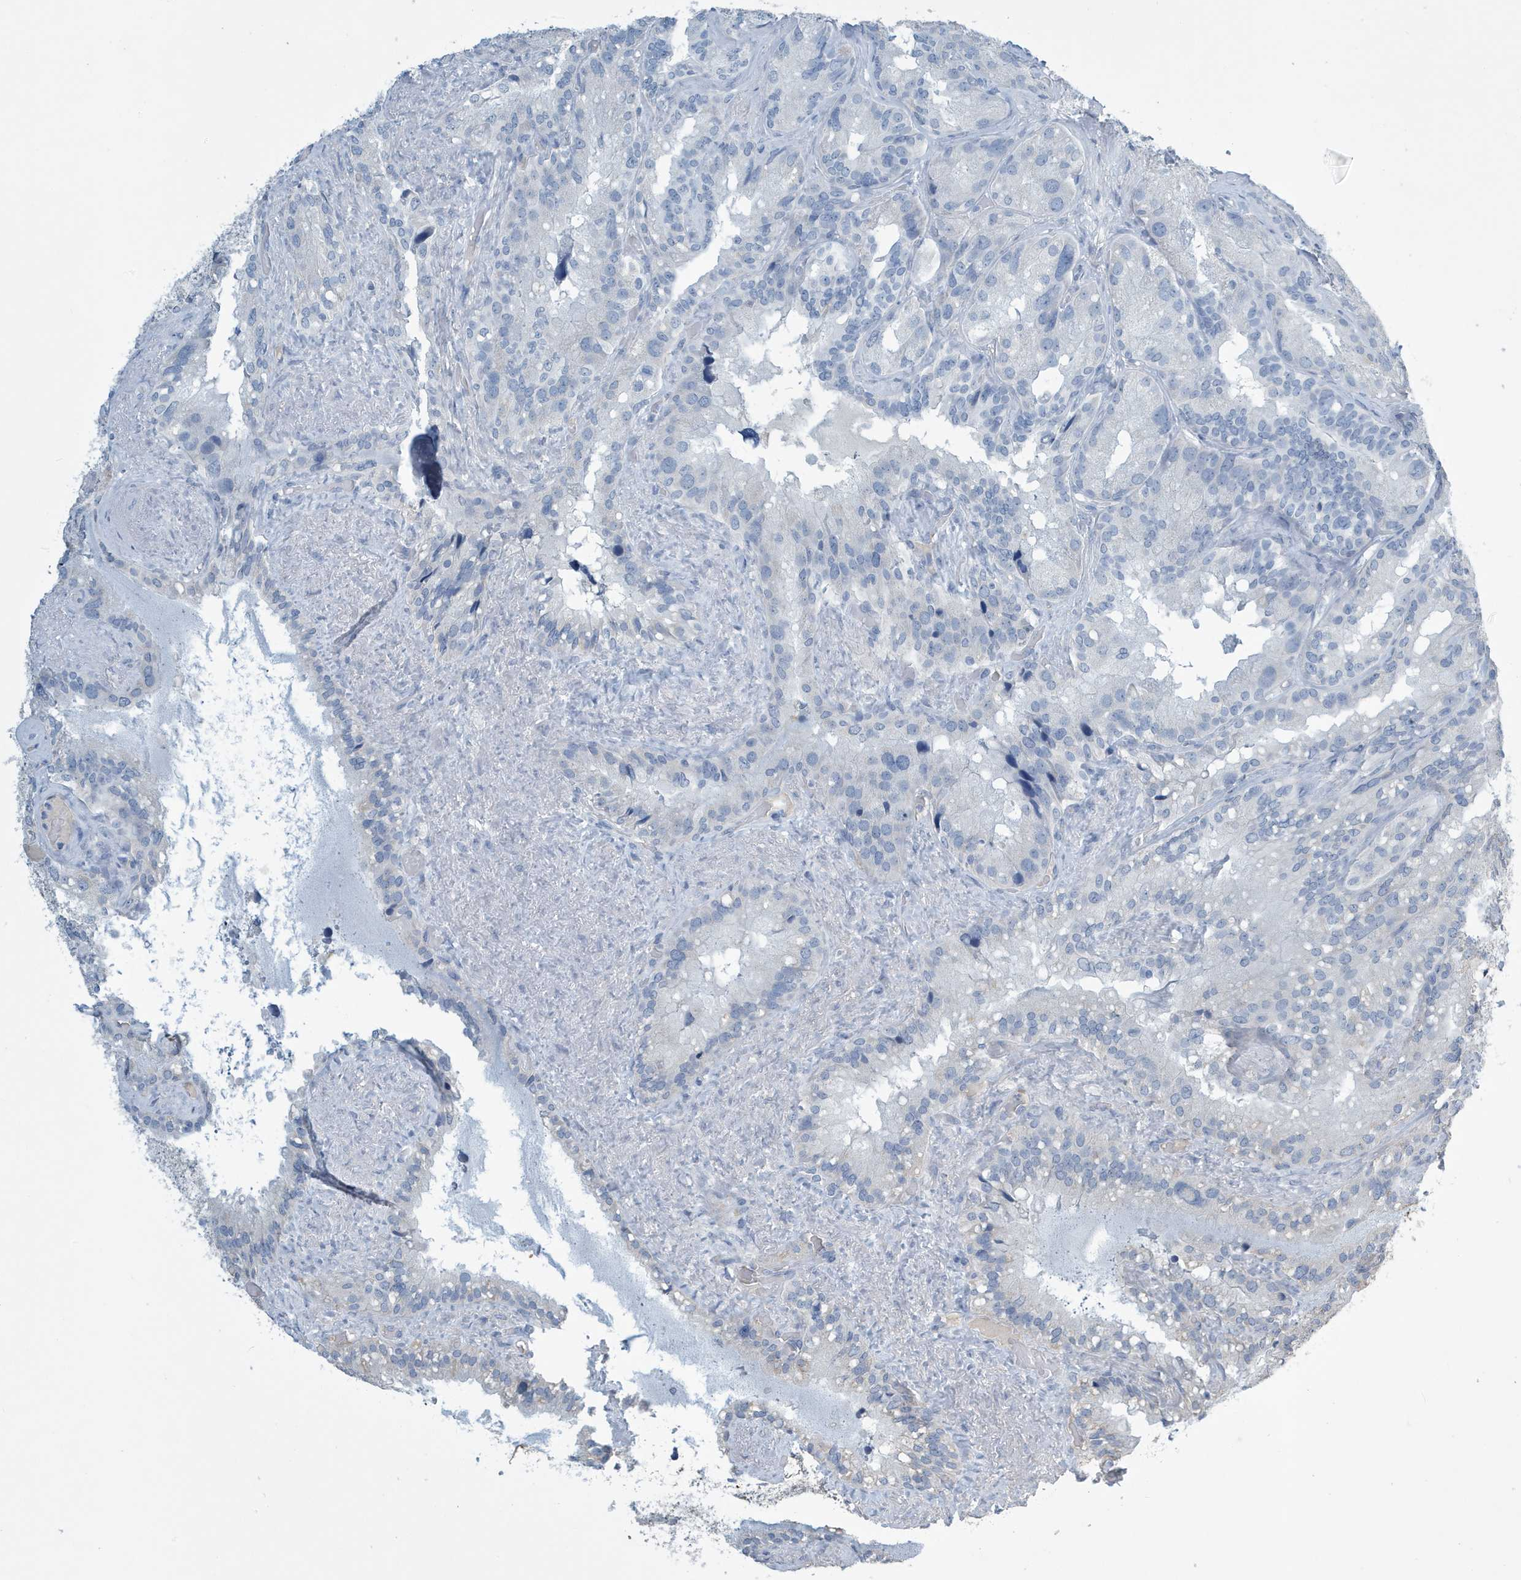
{"staining": {"intensity": "negative", "quantity": "none", "location": "none"}, "tissue": "seminal vesicle", "cell_type": "Glandular cells", "image_type": "normal", "snomed": [{"axis": "morphology", "description": "Normal tissue, NOS"}, {"axis": "topography", "description": "Prostate"}, {"axis": "topography", "description": "Seminal veicle"}], "caption": "DAB (3,3'-diaminobenzidine) immunohistochemical staining of unremarkable seminal vesicle exhibits no significant positivity in glandular cells. (Immunohistochemistry (ihc), brightfield microscopy, high magnification).", "gene": "UGT2B4", "patient": {"sex": "male", "age": 68}}